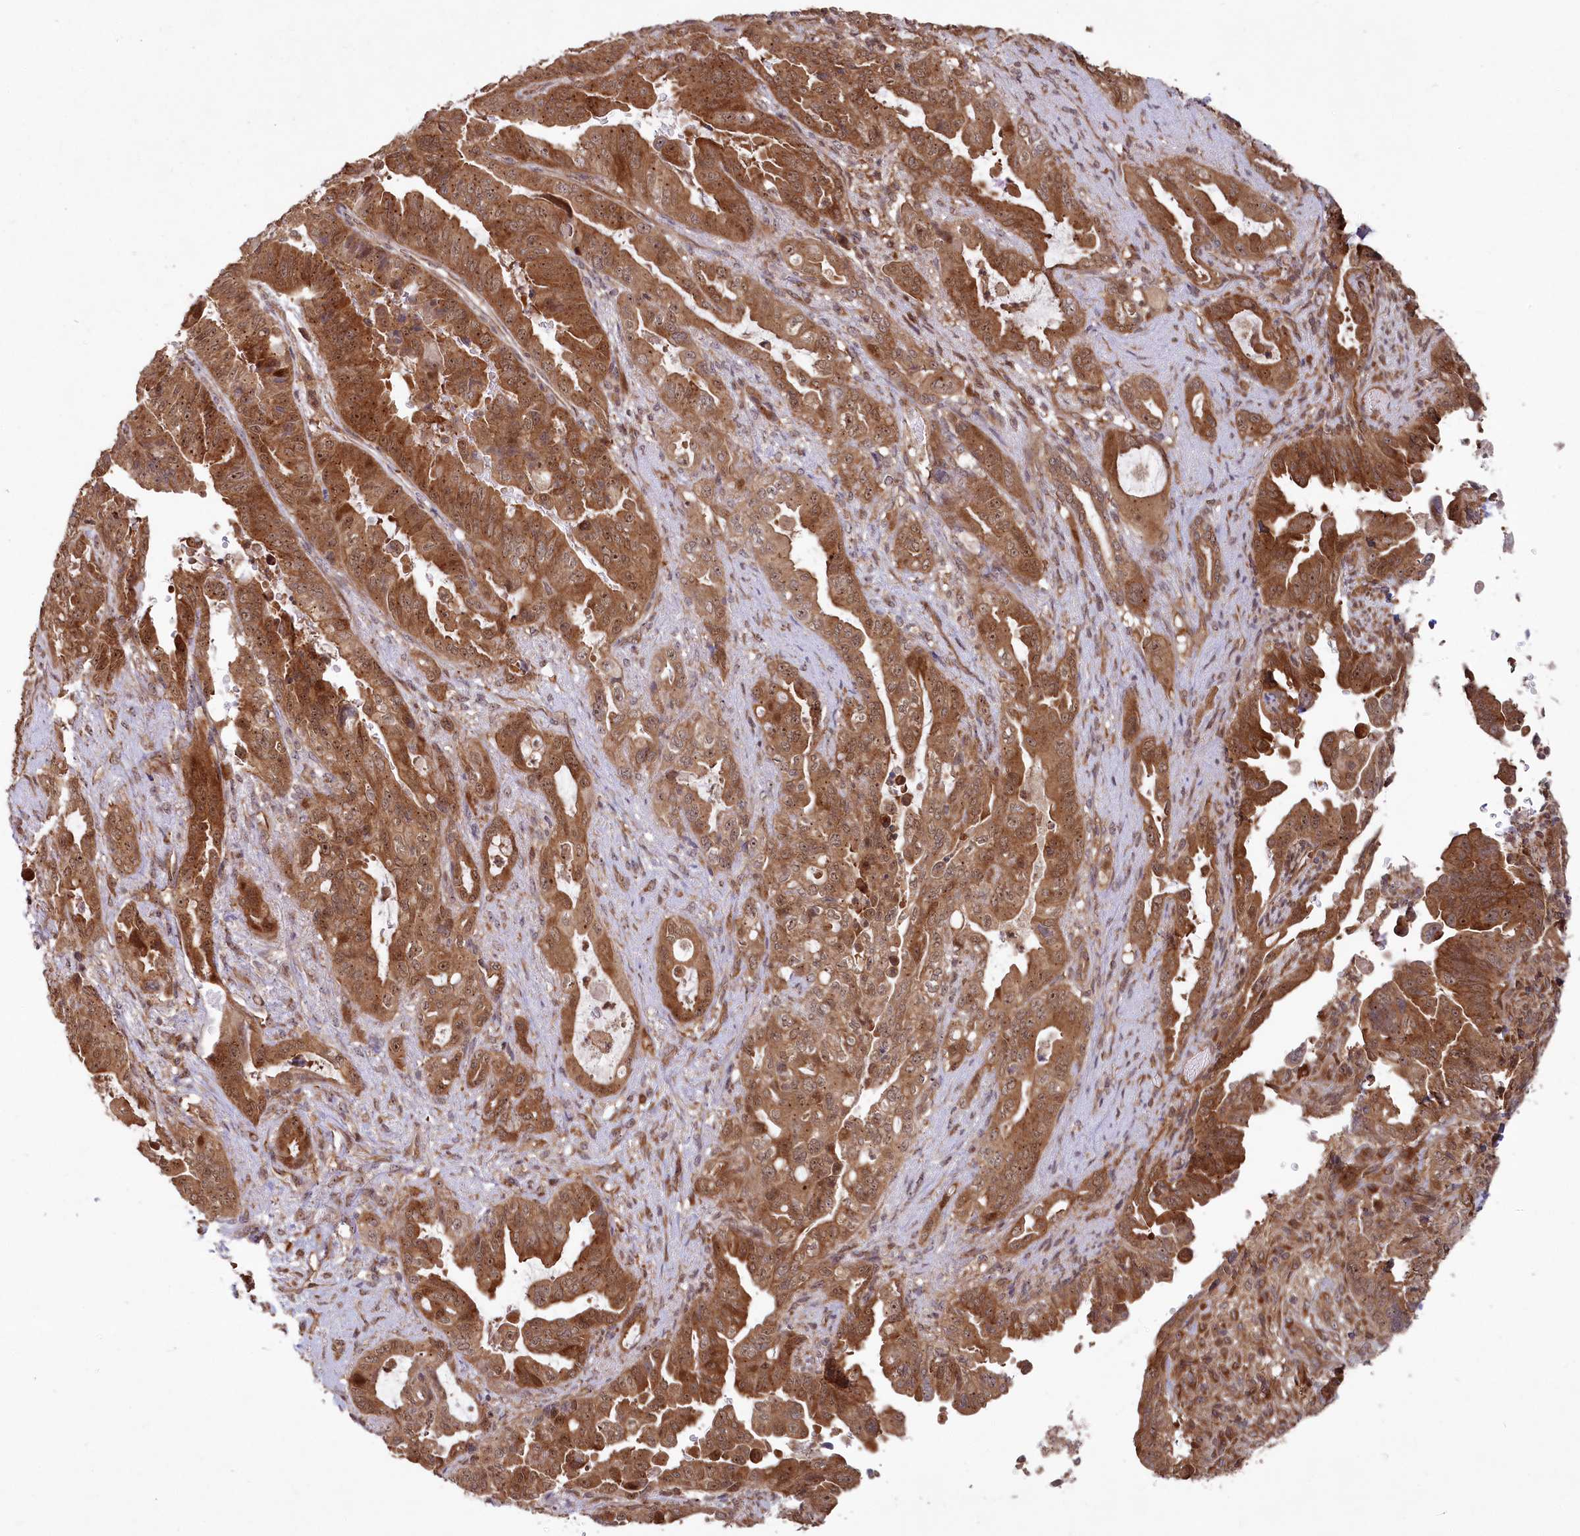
{"staining": {"intensity": "moderate", "quantity": ">75%", "location": "cytoplasmic/membranous,nuclear"}, "tissue": "pancreatic cancer", "cell_type": "Tumor cells", "image_type": "cancer", "snomed": [{"axis": "morphology", "description": "Adenocarcinoma, NOS"}, {"axis": "topography", "description": "Pancreas"}], "caption": "DAB immunohistochemical staining of pancreatic adenocarcinoma shows moderate cytoplasmic/membranous and nuclear protein positivity in approximately >75% of tumor cells. (DAB IHC, brown staining for protein, blue staining for nuclei).", "gene": "TBCA", "patient": {"sex": "male", "age": 70}}